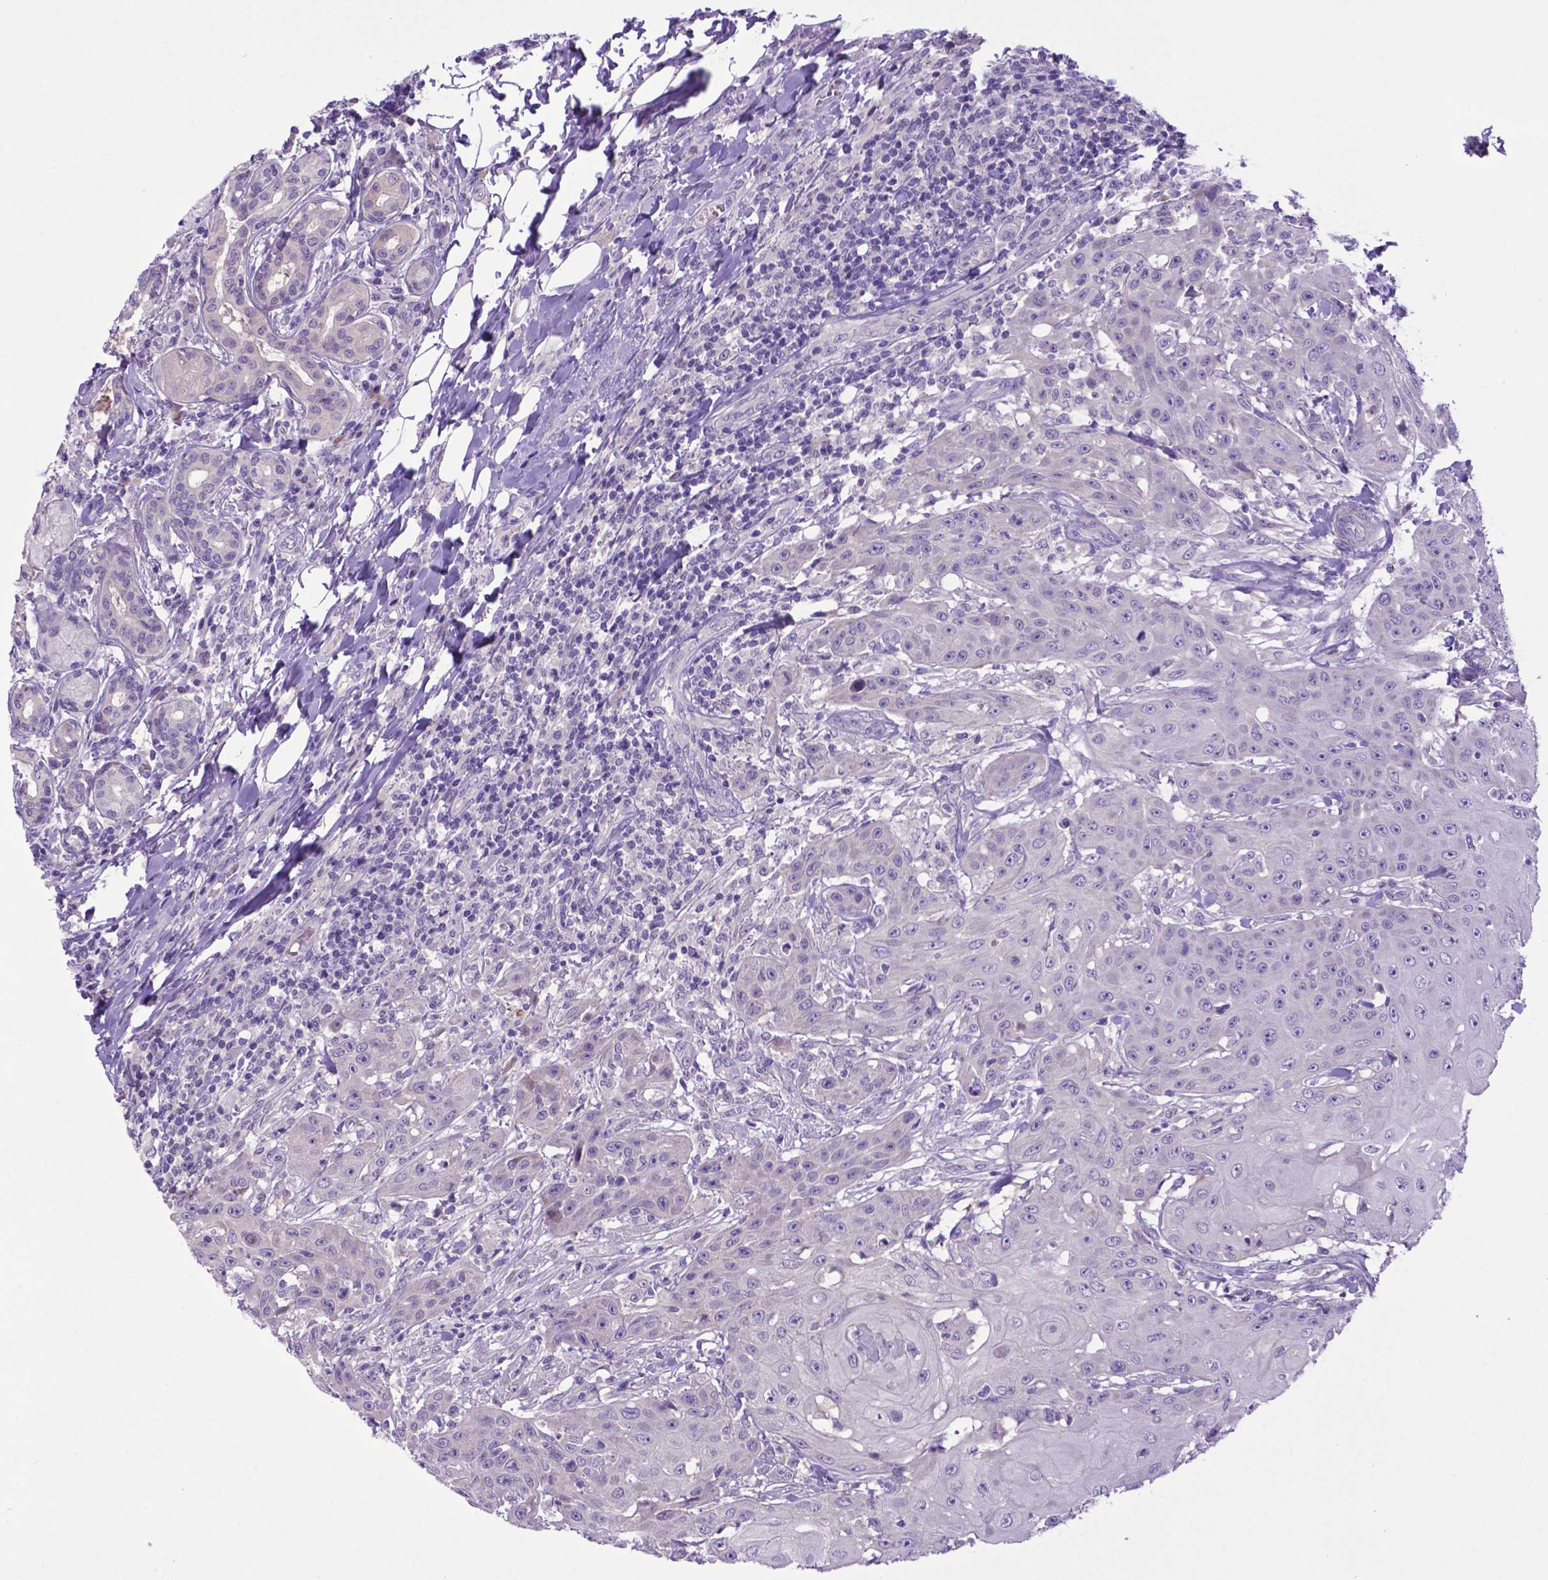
{"staining": {"intensity": "weak", "quantity": "<25%", "location": "cytoplasmic/membranous"}, "tissue": "head and neck cancer", "cell_type": "Tumor cells", "image_type": "cancer", "snomed": [{"axis": "morphology", "description": "Normal tissue, NOS"}, {"axis": "morphology", "description": "Squamous cell carcinoma, NOS"}, {"axis": "topography", "description": "Oral tissue"}, {"axis": "topography", "description": "Head-Neck"}], "caption": "This is an immunohistochemistry image of human squamous cell carcinoma (head and neck). There is no expression in tumor cells.", "gene": "ADRA2B", "patient": {"sex": "female", "age": 55}}